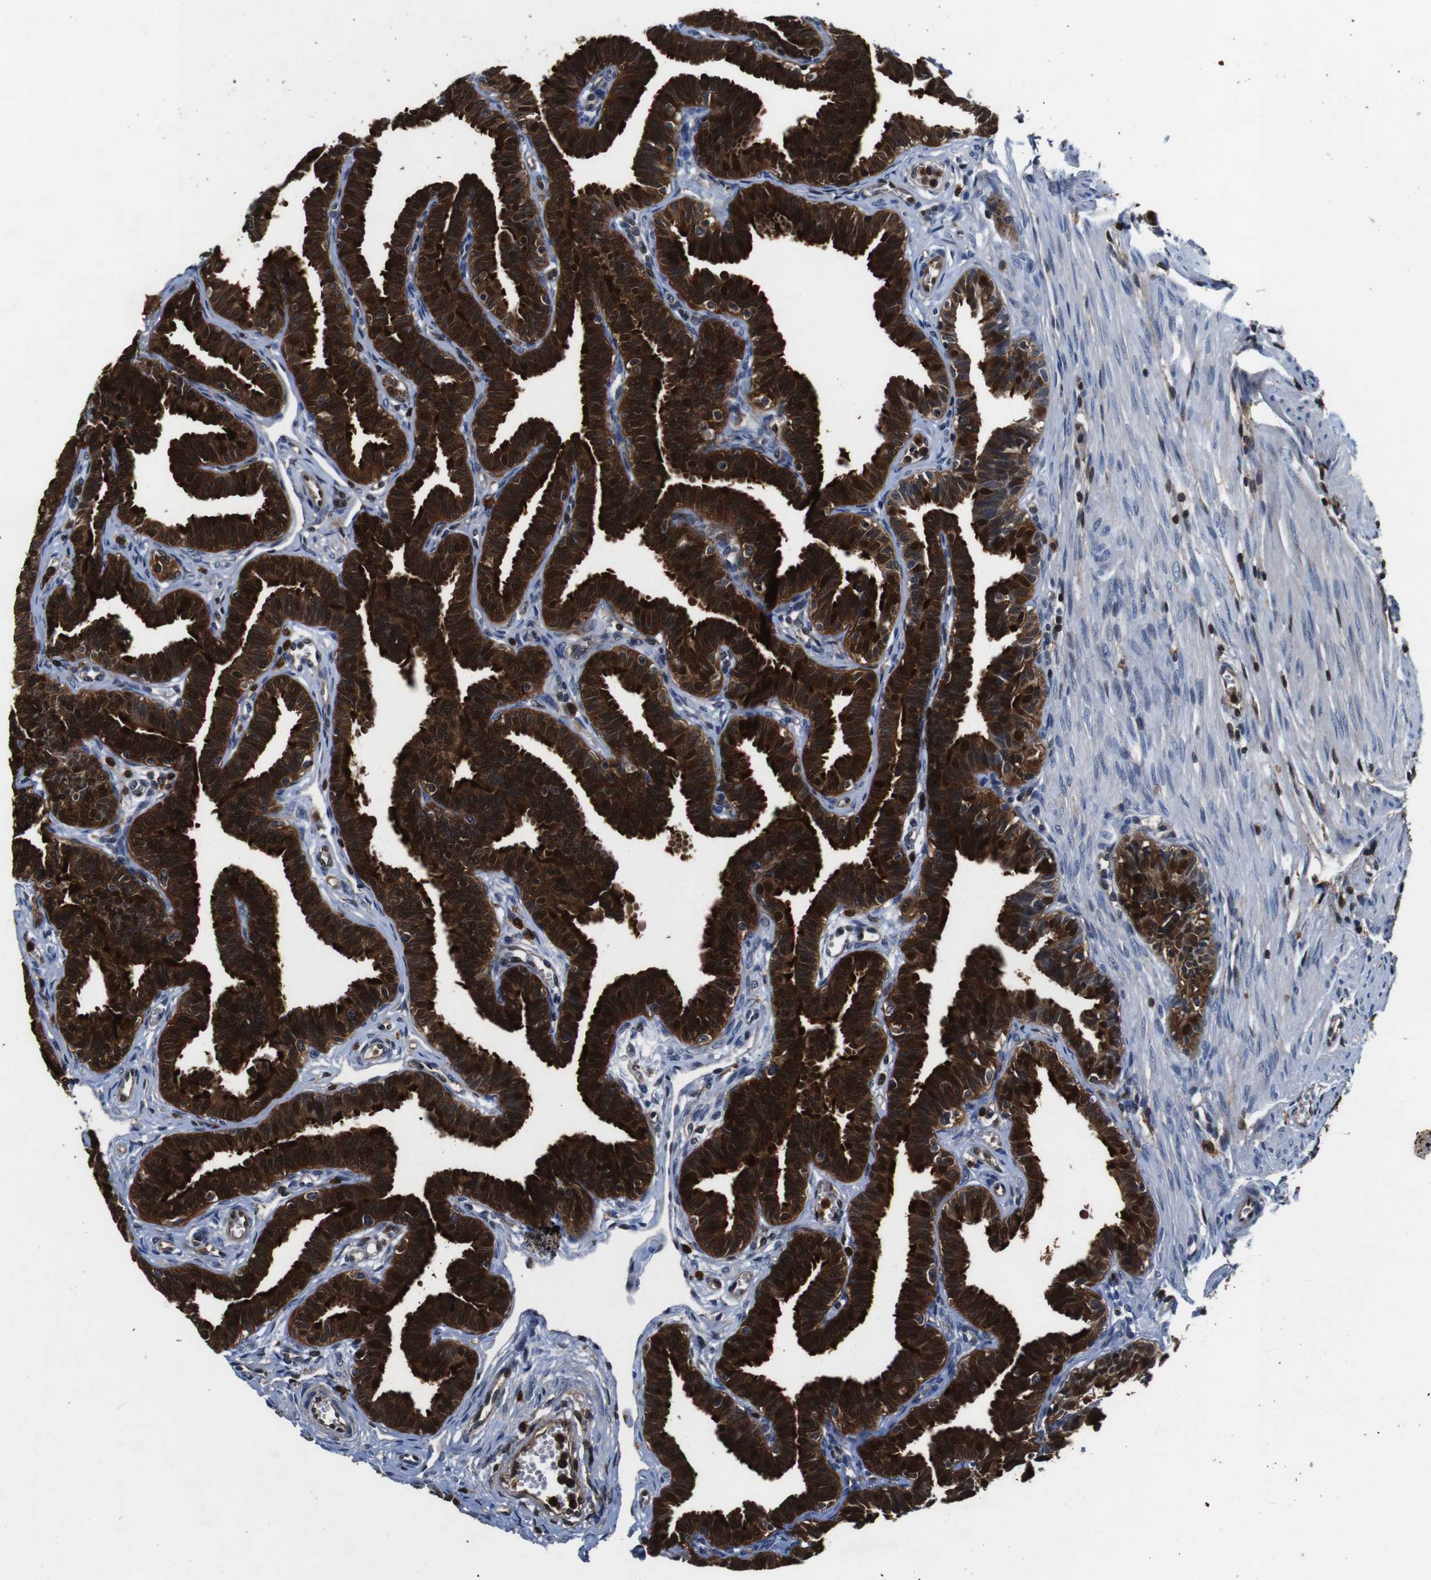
{"staining": {"intensity": "strong", "quantity": ">75%", "location": "cytoplasmic/membranous,nuclear"}, "tissue": "fallopian tube", "cell_type": "Glandular cells", "image_type": "normal", "snomed": [{"axis": "morphology", "description": "Normal tissue, NOS"}, {"axis": "topography", "description": "Fallopian tube"}, {"axis": "topography", "description": "Ovary"}], "caption": "Immunohistochemistry (IHC) staining of benign fallopian tube, which exhibits high levels of strong cytoplasmic/membranous,nuclear expression in approximately >75% of glandular cells indicating strong cytoplasmic/membranous,nuclear protein expression. The staining was performed using DAB (3,3'-diaminobenzidine) (brown) for protein detection and nuclei were counterstained in hematoxylin (blue).", "gene": "ANXA1", "patient": {"sex": "female", "age": 23}}